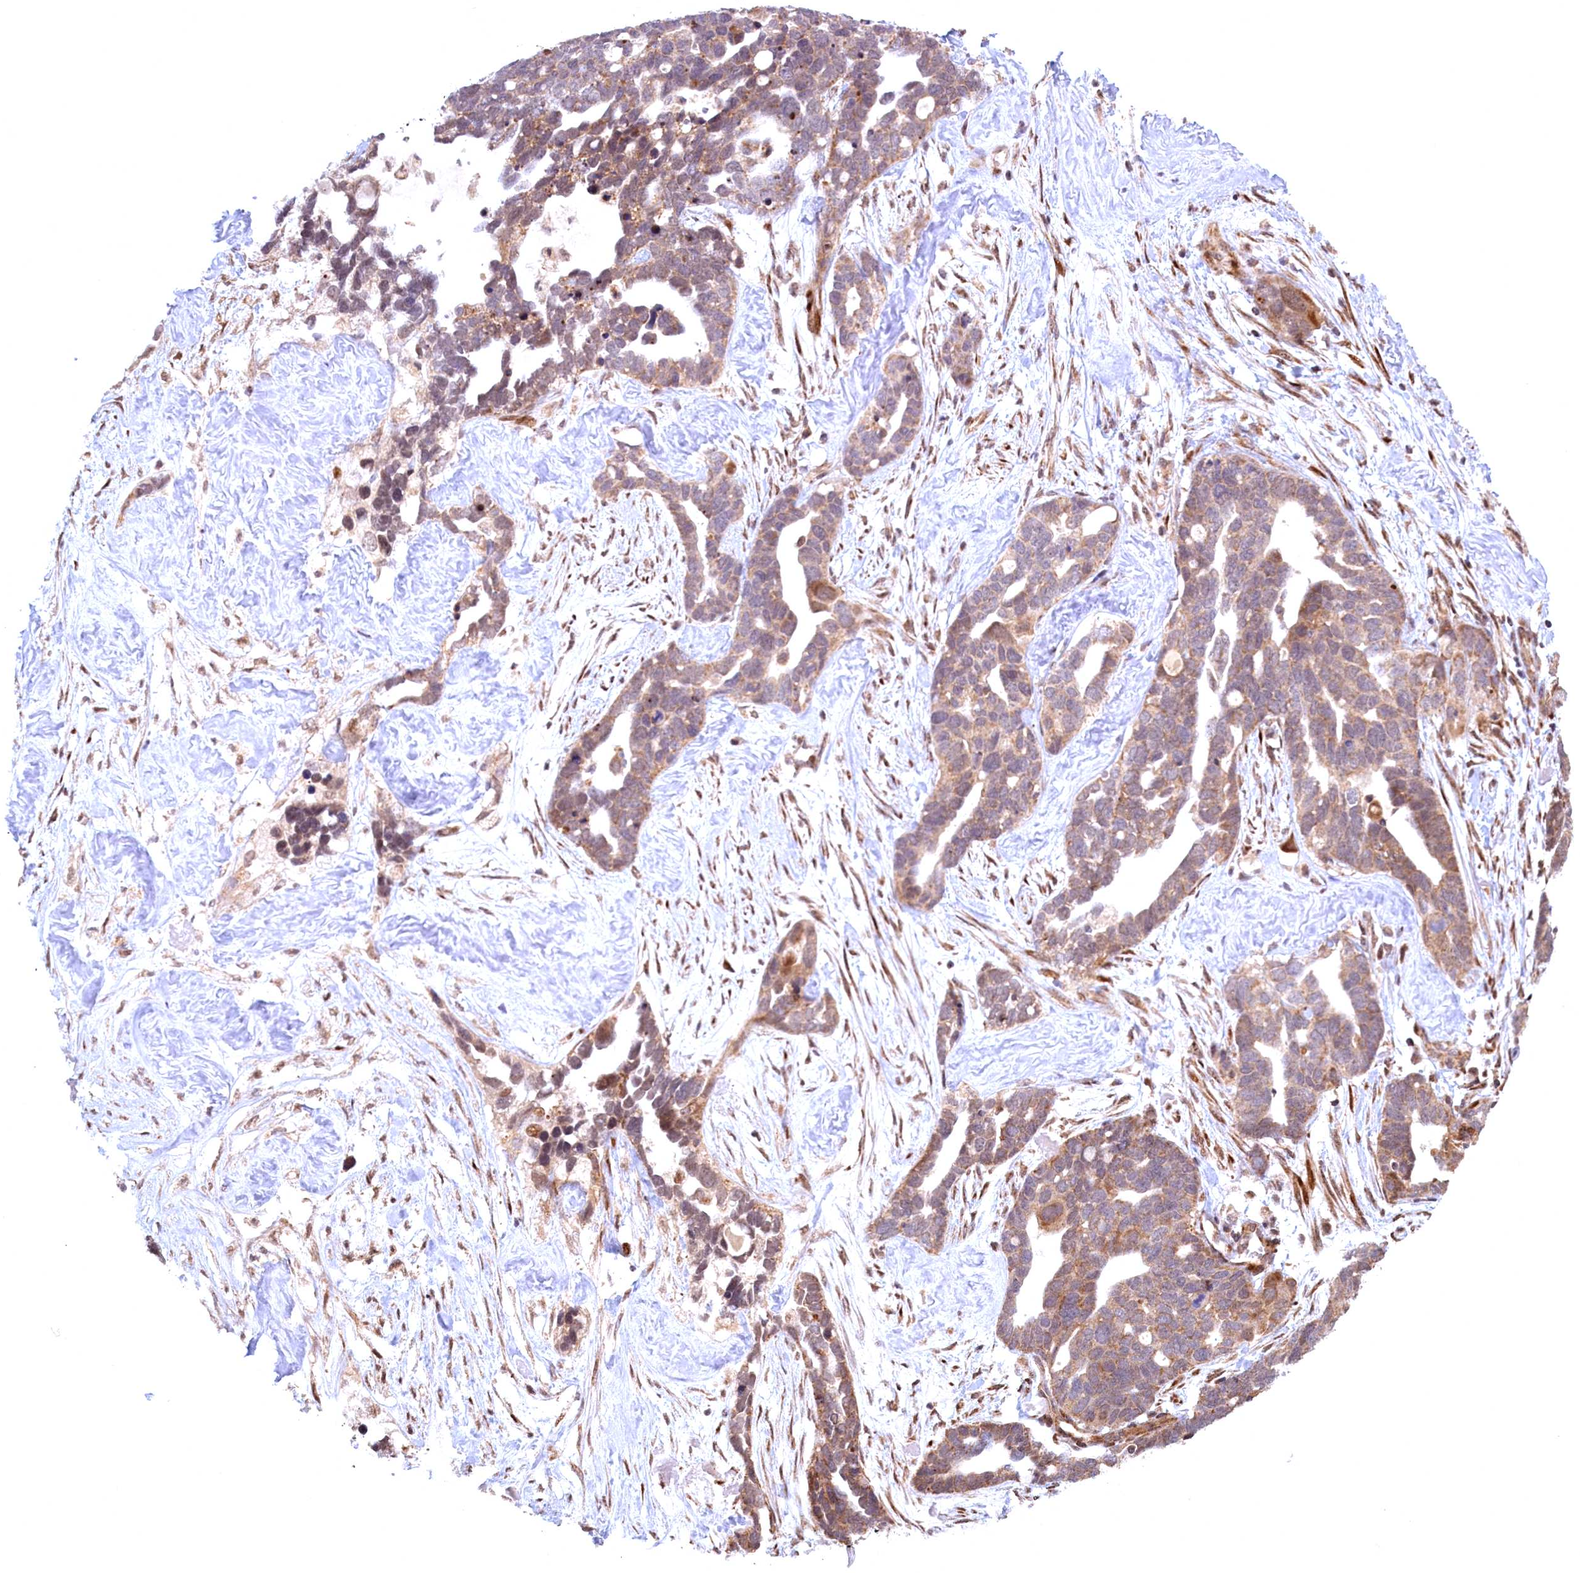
{"staining": {"intensity": "moderate", "quantity": ">75%", "location": "cytoplasmic/membranous"}, "tissue": "ovarian cancer", "cell_type": "Tumor cells", "image_type": "cancer", "snomed": [{"axis": "morphology", "description": "Cystadenocarcinoma, serous, NOS"}, {"axis": "topography", "description": "Ovary"}], "caption": "Protein staining of ovarian cancer (serous cystadenocarcinoma) tissue demonstrates moderate cytoplasmic/membranous positivity in approximately >75% of tumor cells.", "gene": "PLA2G10", "patient": {"sex": "female", "age": 54}}